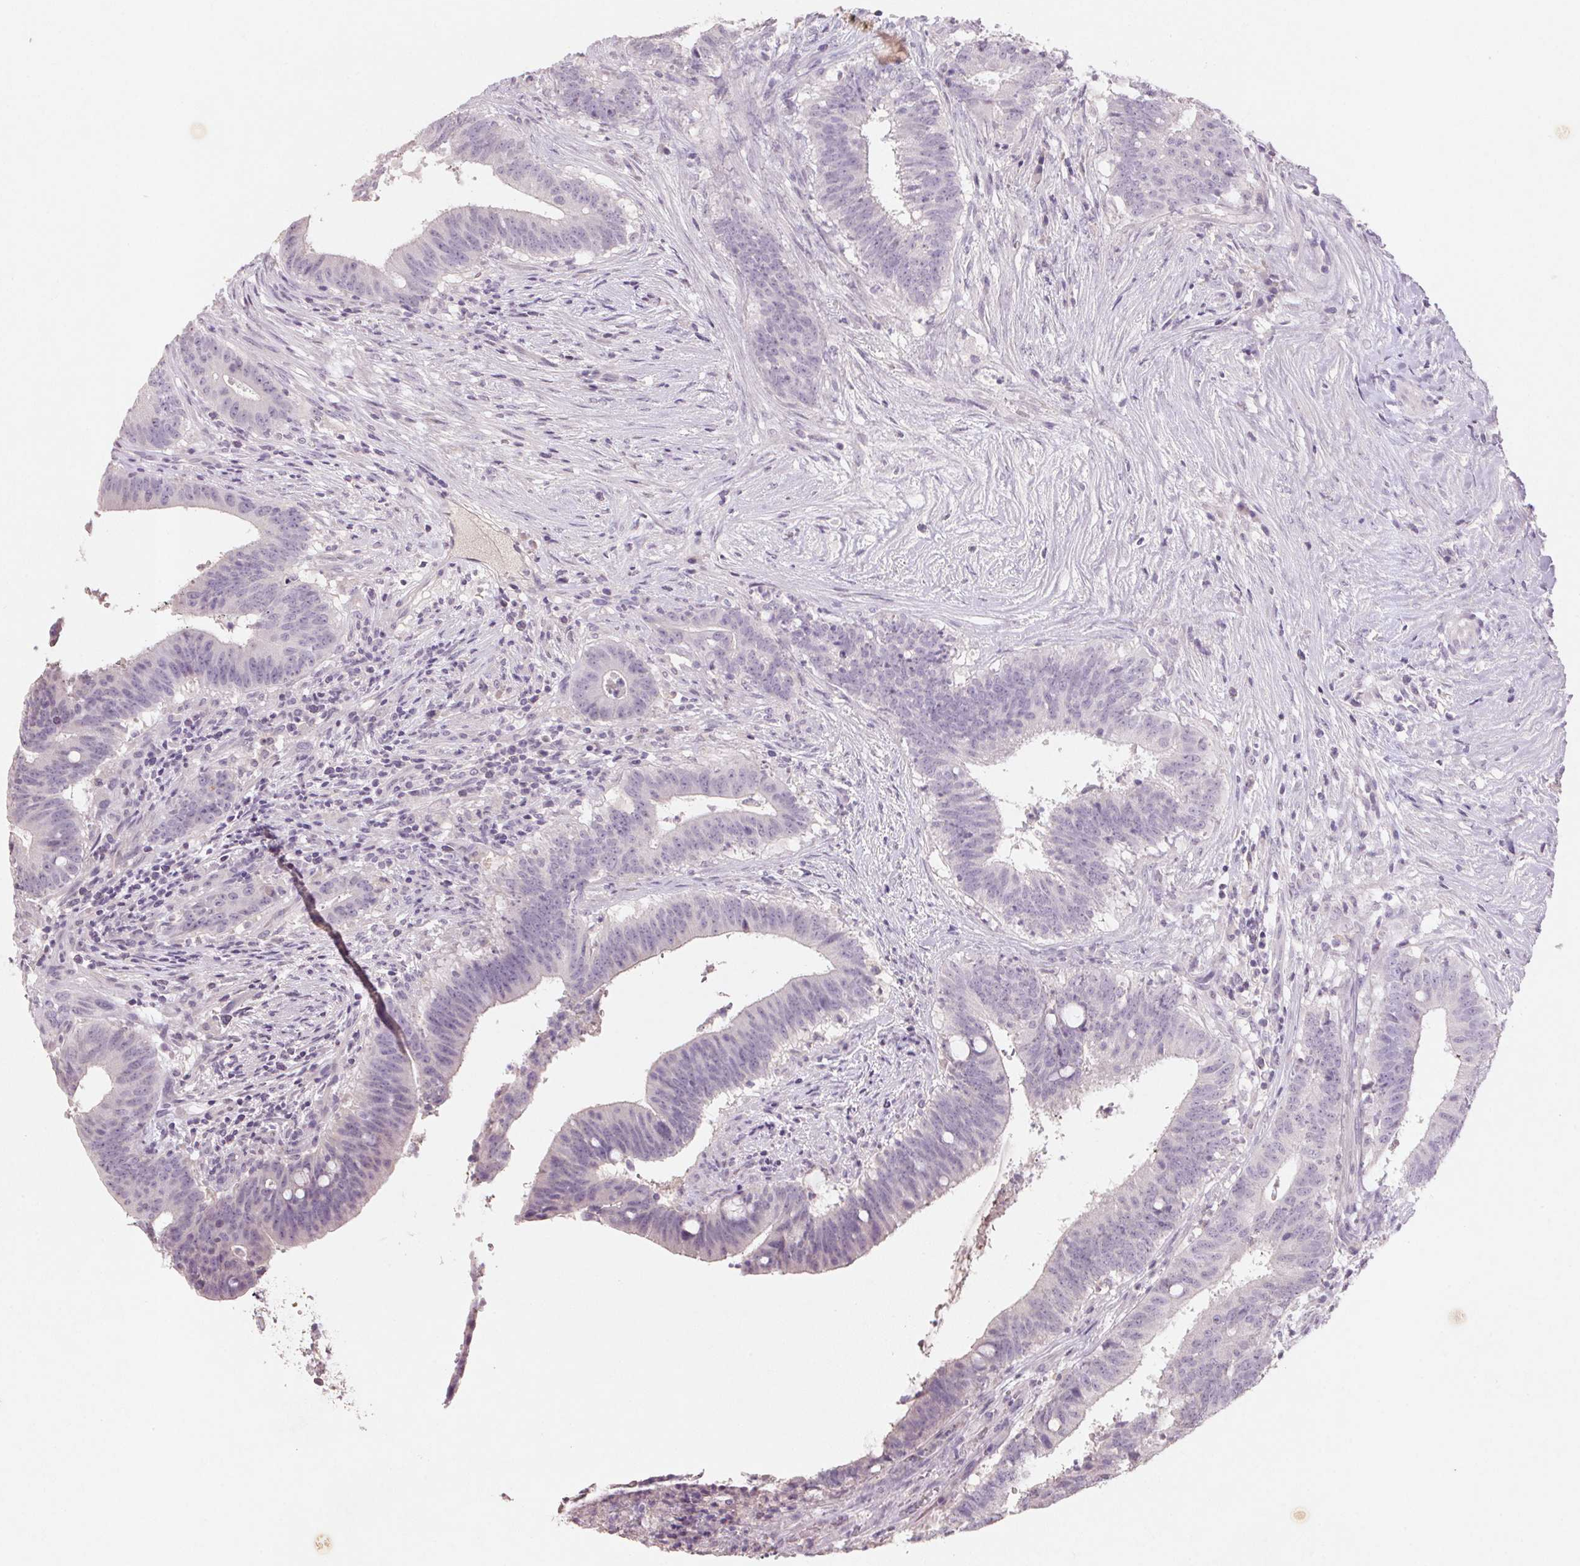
{"staining": {"intensity": "negative", "quantity": "none", "location": "none"}, "tissue": "colorectal cancer", "cell_type": "Tumor cells", "image_type": "cancer", "snomed": [{"axis": "morphology", "description": "Adenocarcinoma, NOS"}, {"axis": "topography", "description": "Colon"}], "caption": "High power microscopy photomicrograph of an immunohistochemistry (IHC) image of colorectal cancer, revealing no significant positivity in tumor cells.", "gene": "CXCL5", "patient": {"sex": "female", "age": 43}}